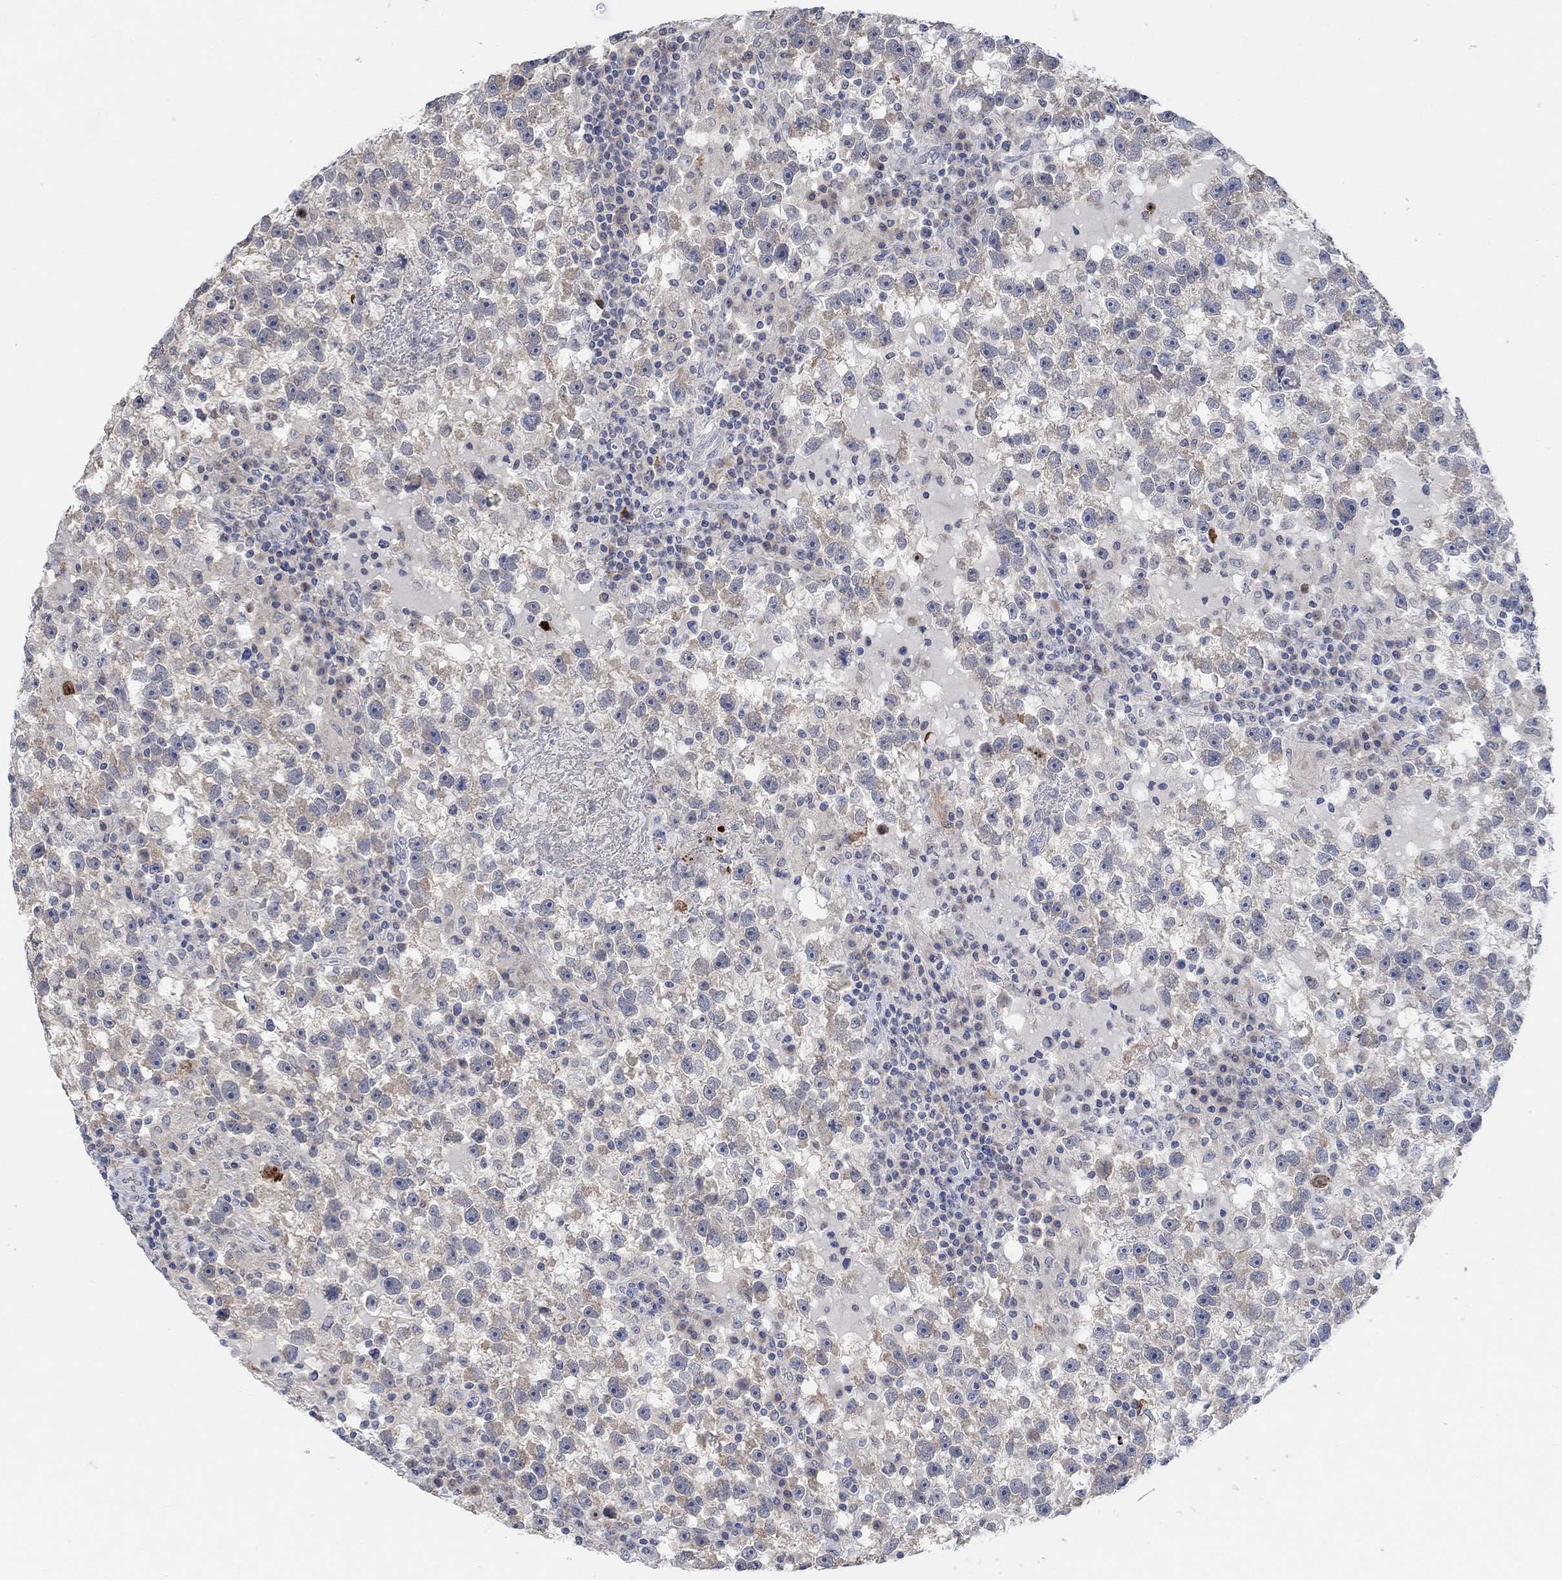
{"staining": {"intensity": "weak", "quantity": "25%-75%", "location": "cytoplasmic/membranous"}, "tissue": "testis cancer", "cell_type": "Tumor cells", "image_type": "cancer", "snomed": [{"axis": "morphology", "description": "Seminoma, NOS"}, {"axis": "topography", "description": "Testis"}], "caption": "Protein expression analysis of testis seminoma exhibits weak cytoplasmic/membranous staining in about 25%-75% of tumor cells.", "gene": "RIMS1", "patient": {"sex": "male", "age": 47}}